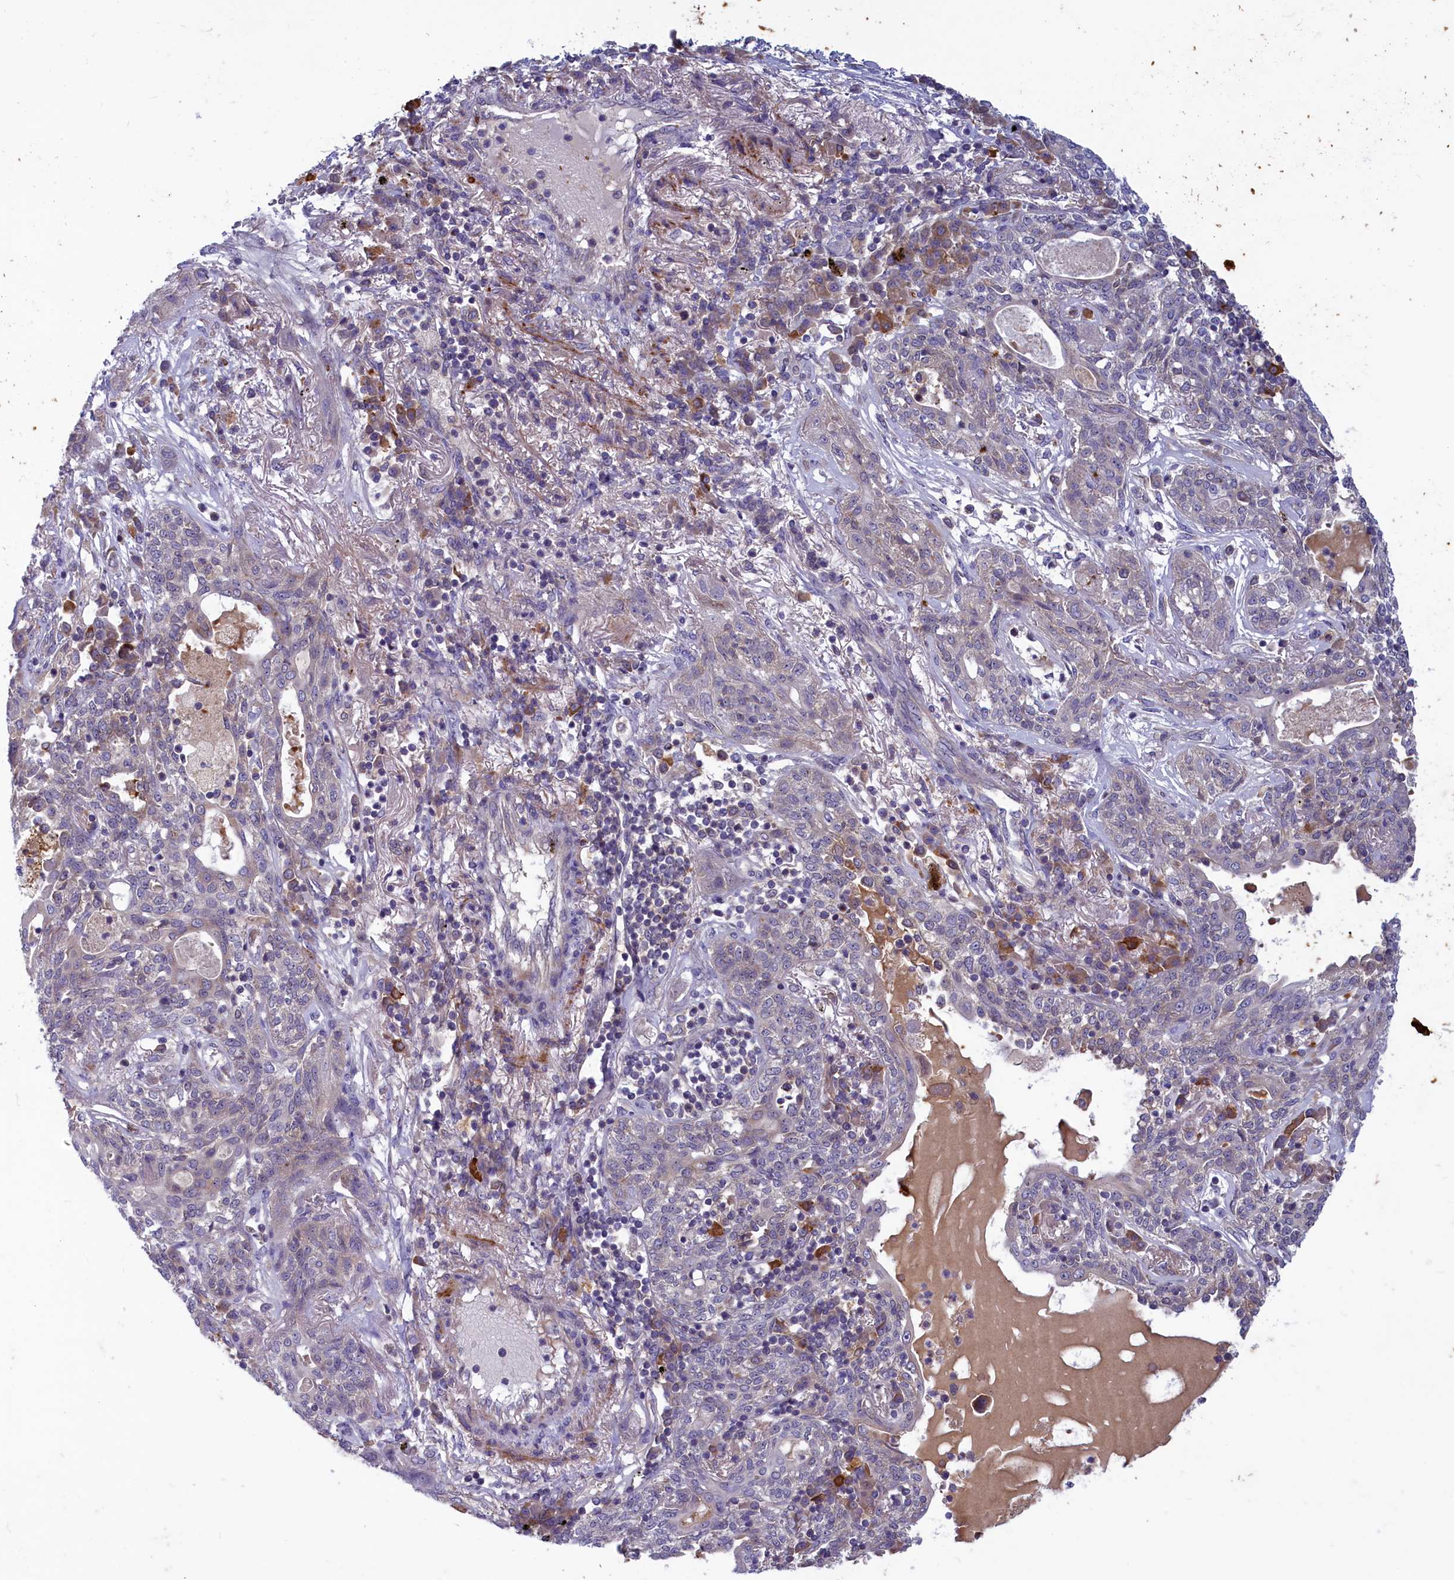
{"staining": {"intensity": "weak", "quantity": "<25%", "location": "cytoplasmic/membranous"}, "tissue": "lung cancer", "cell_type": "Tumor cells", "image_type": "cancer", "snomed": [{"axis": "morphology", "description": "Squamous cell carcinoma, NOS"}, {"axis": "topography", "description": "Lung"}], "caption": "Immunohistochemistry micrograph of human lung squamous cell carcinoma stained for a protein (brown), which demonstrates no staining in tumor cells.", "gene": "NUBP1", "patient": {"sex": "female", "age": 70}}